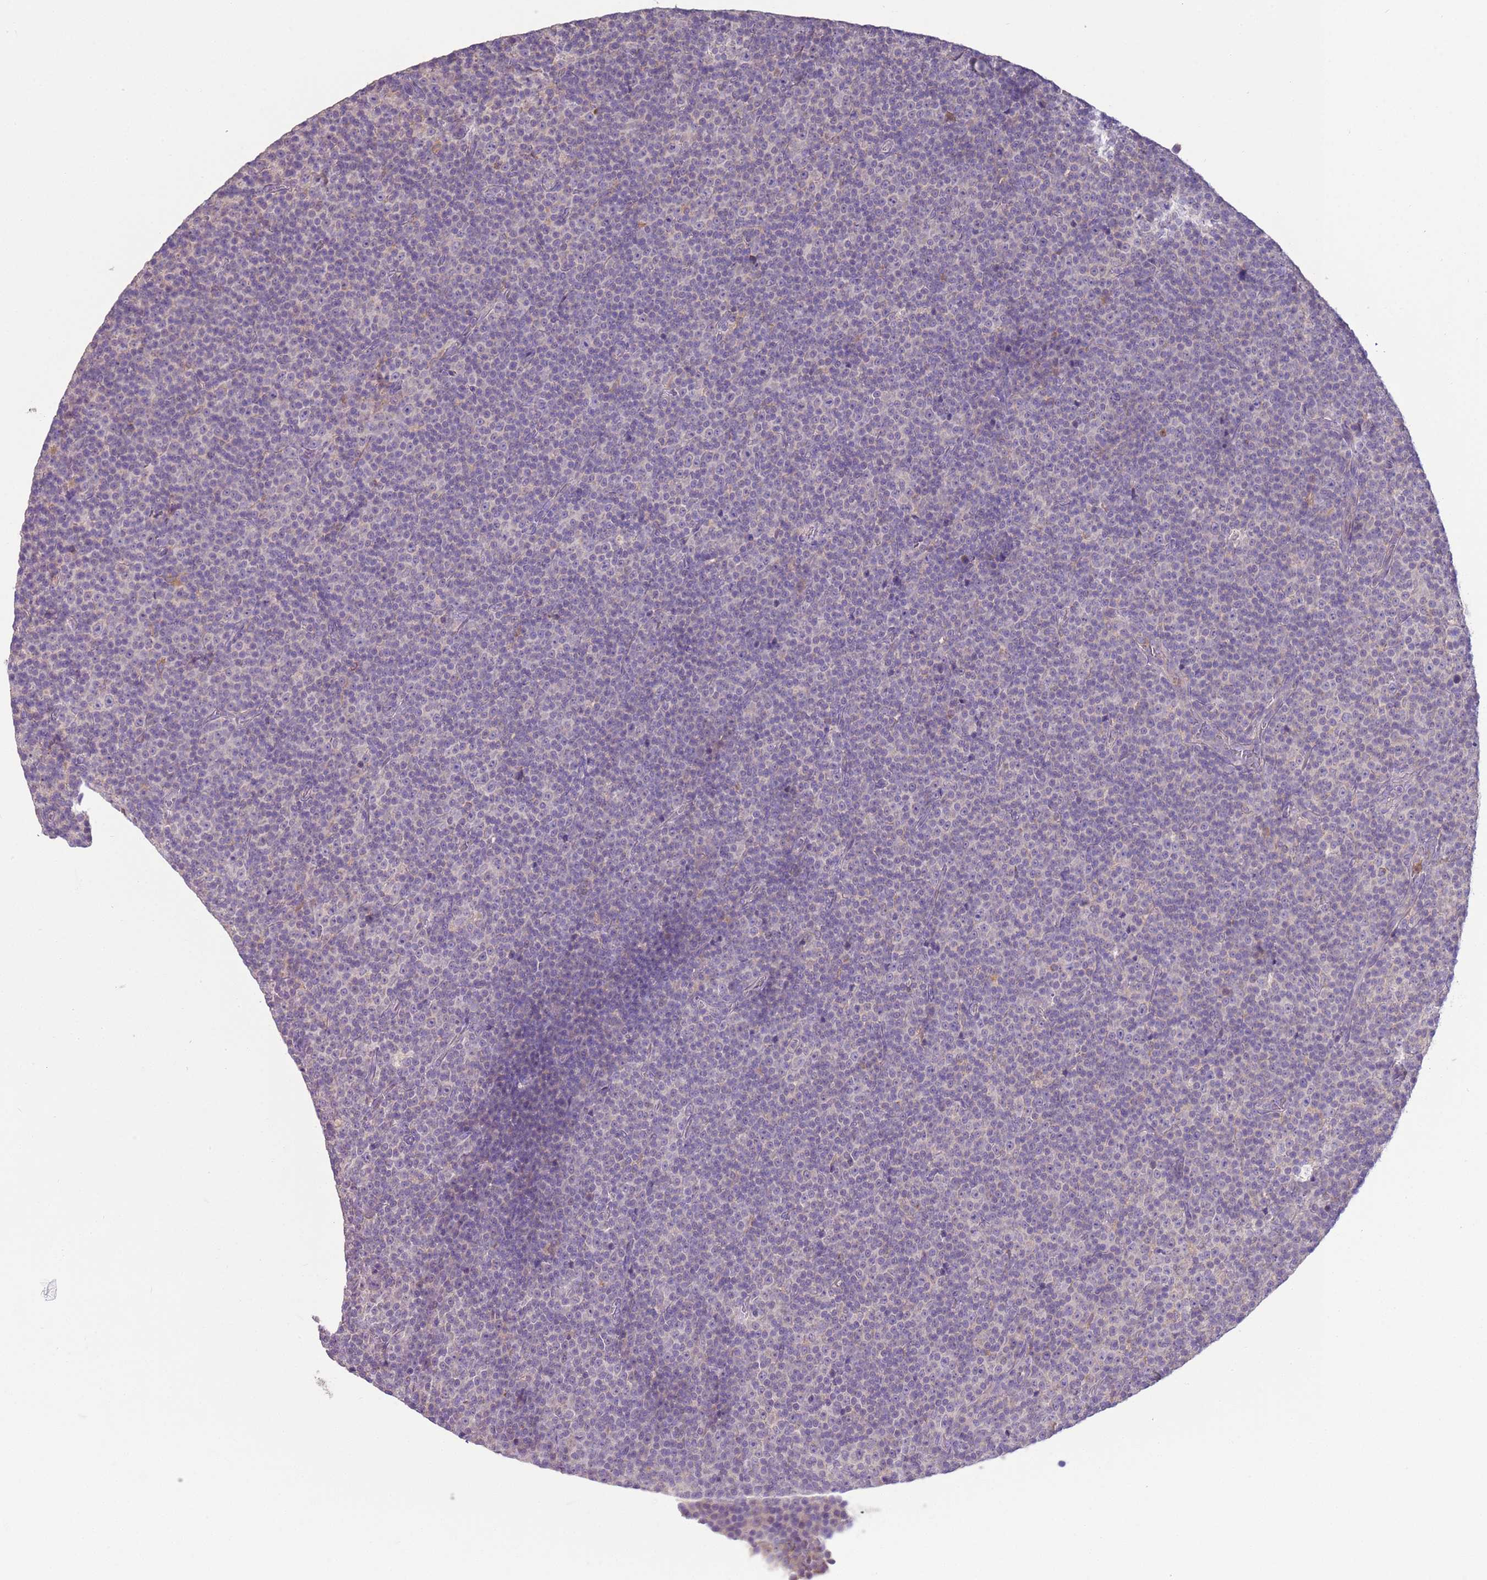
{"staining": {"intensity": "negative", "quantity": "none", "location": "none"}, "tissue": "lymphoma", "cell_type": "Tumor cells", "image_type": "cancer", "snomed": [{"axis": "morphology", "description": "Malignant lymphoma, non-Hodgkin's type, Low grade"}, {"axis": "topography", "description": "Lymph node"}], "caption": "High magnification brightfield microscopy of lymphoma stained with DAB (brown) and counterstained with hematoxylin (blue): tumor cells show no significant staining. (DAB (3,3'-diaminobenzidine) immunohistochemistry (IHC), high magnification).", "gene": "IL2RG", "patient": {"sex": "female", "age": 67}}